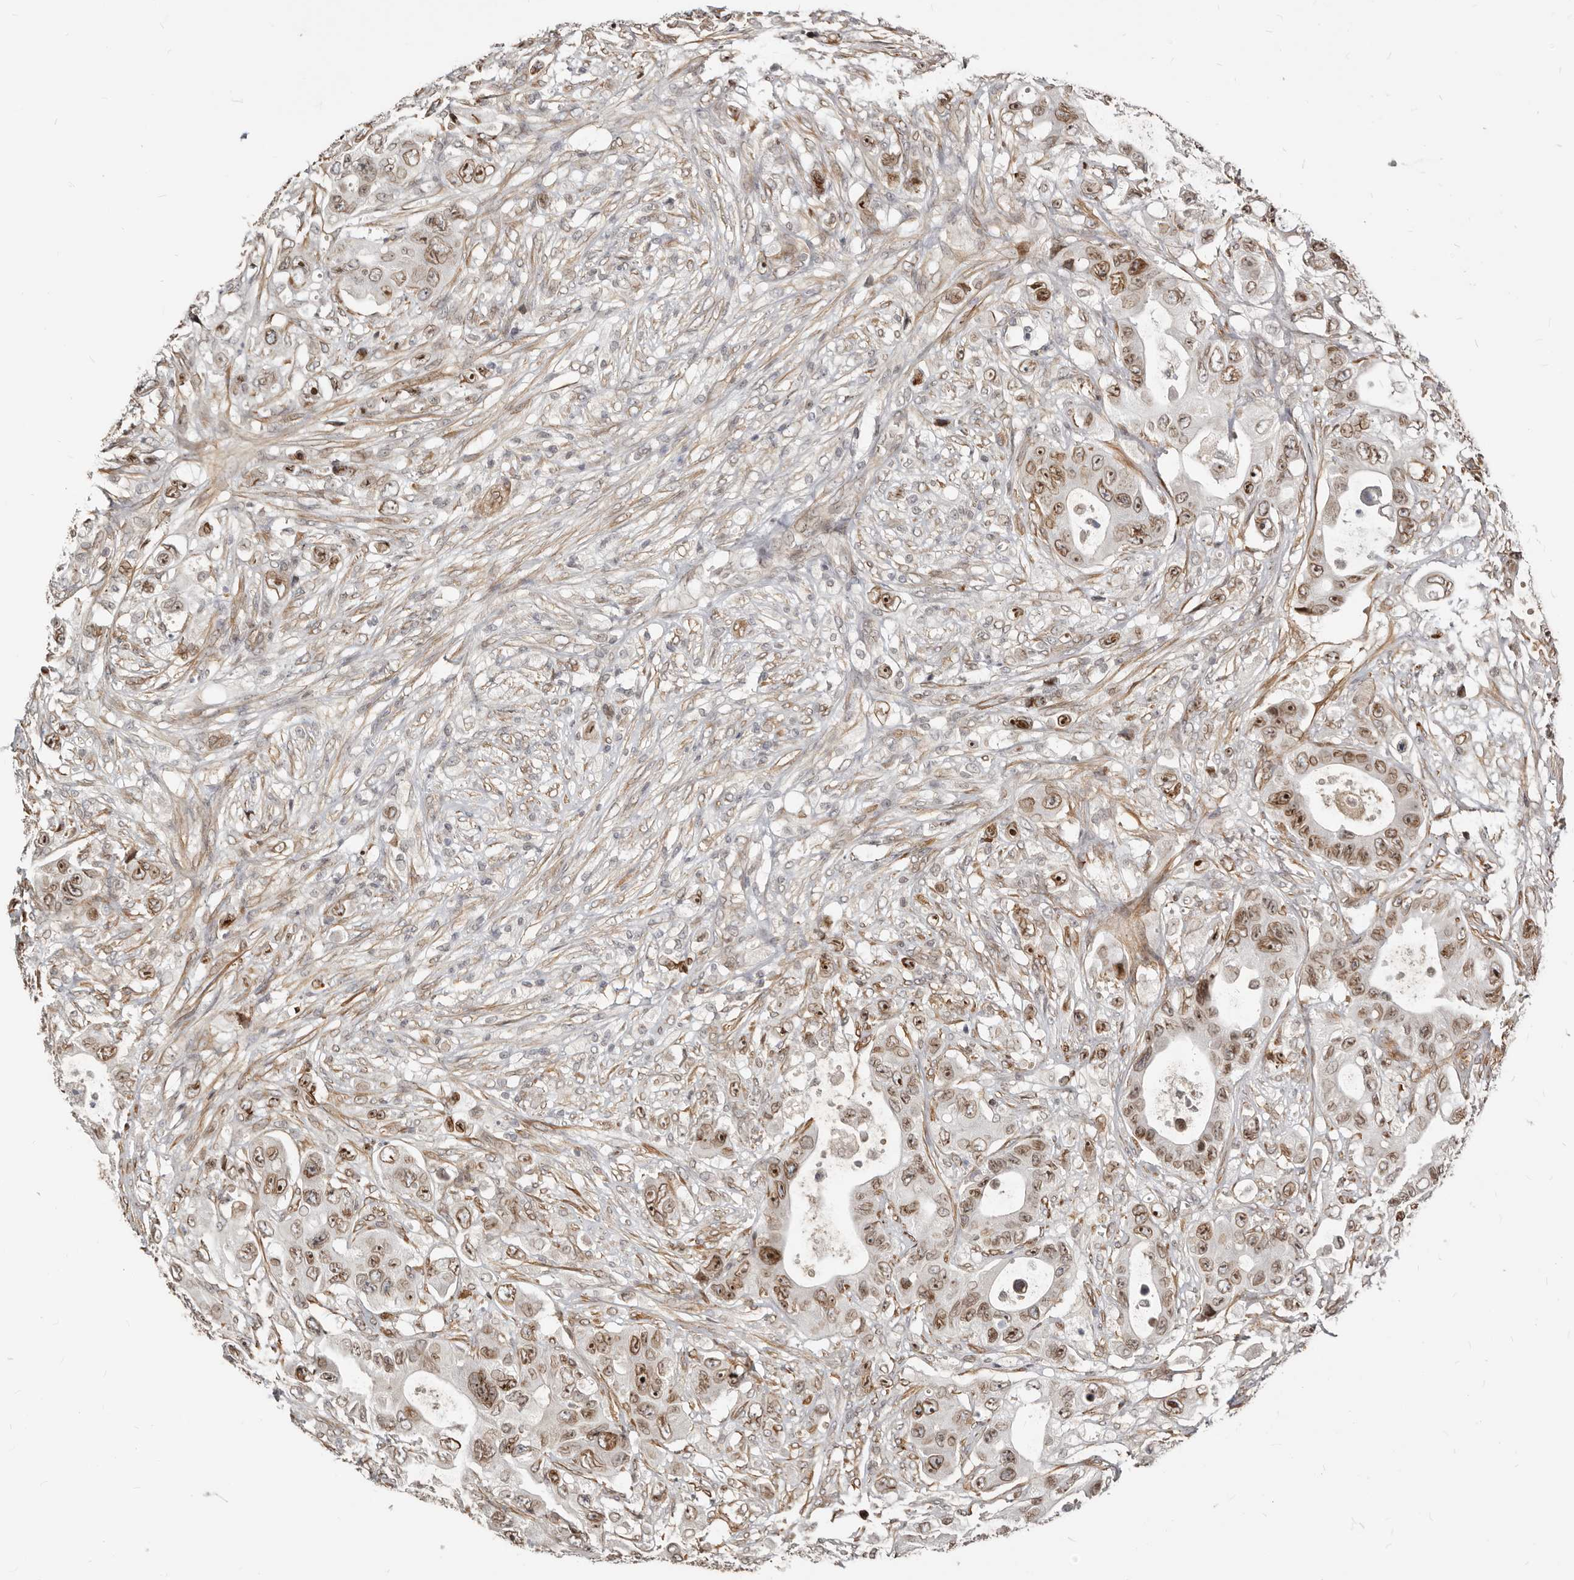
{"staining": {"intensity": "moderate", "quantity": ">75%", "location": "cytoplasmic/membranous,nuclear"}, "tissue": "colorectal cancer", "cell_type": "Tumor cells", "image_type": "cancer", "snomed": [{"axis": "morphology", "description": "Adenocarcinoma, NOS"}, {"axis": "topography", "description": "Colon"}], "caption": "Immunohistochemical staining of human colorectal cancer demonstrates medium levels of moderate cytoplasmic/membranous and nuclear protein staining in approximately >75% of tumor cells. The staining was performed using DAB, with brown indicating positive protein expression. Nuclei are stained blue with hematoxylin.", "gene": "NUP153", "patient": {"sex": "female", "age": 46}}